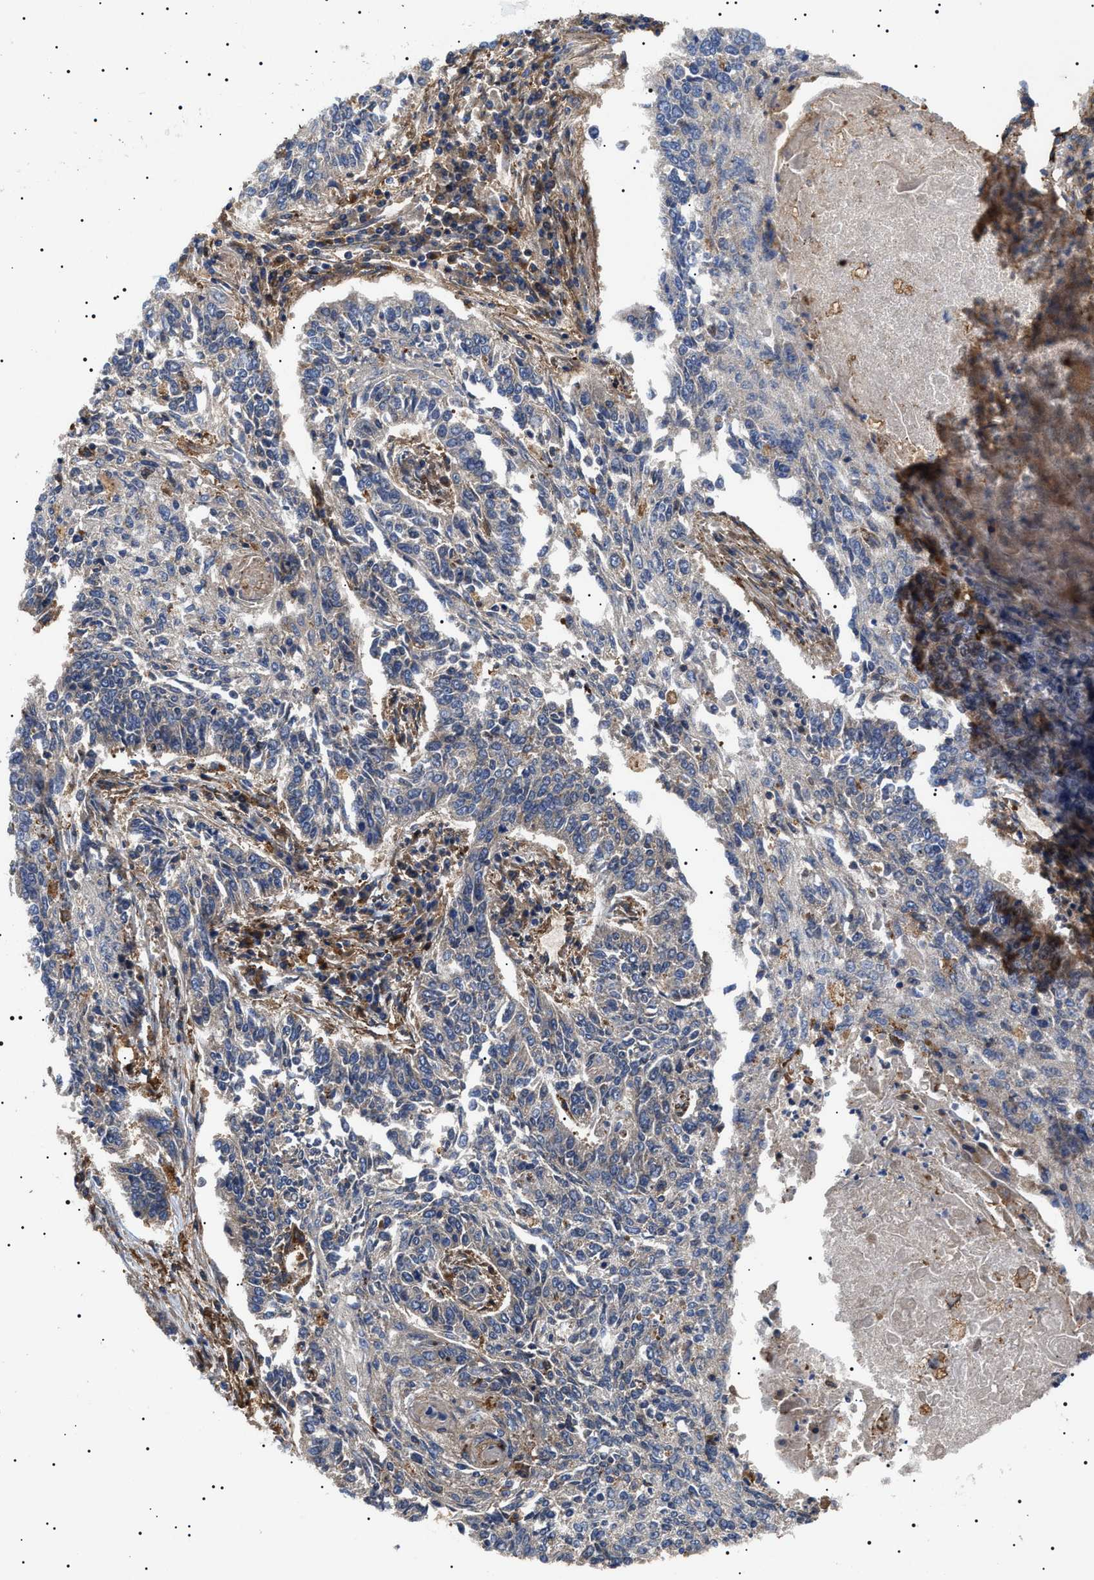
{"staining": {"intensity": "negative", "quantity": "none", "location": "none"}, "tissue": "lung cancer", "cell_type": "Tumor cells", "image_type": "cancer", "snomed": [{"axis": "morphology", "description": "Normal tissue, NOS"}, {"axis": "morphology", "description": "Squamous cell carcinoma, NOS"}, {"axis": "topography", "description": "Cartilage tissue"}, {"axis": "topography", "description": "Bronchus"}, {"axis": "topography", "description": "Lung"}], "caption": "DAB immunohistochemical staining of human lung cancer (squamous cell carcinoma) exhibits no significant positivity in tumor cells.", "gene": "TPP2", "patient": {"sex": "female", "age": 49}}